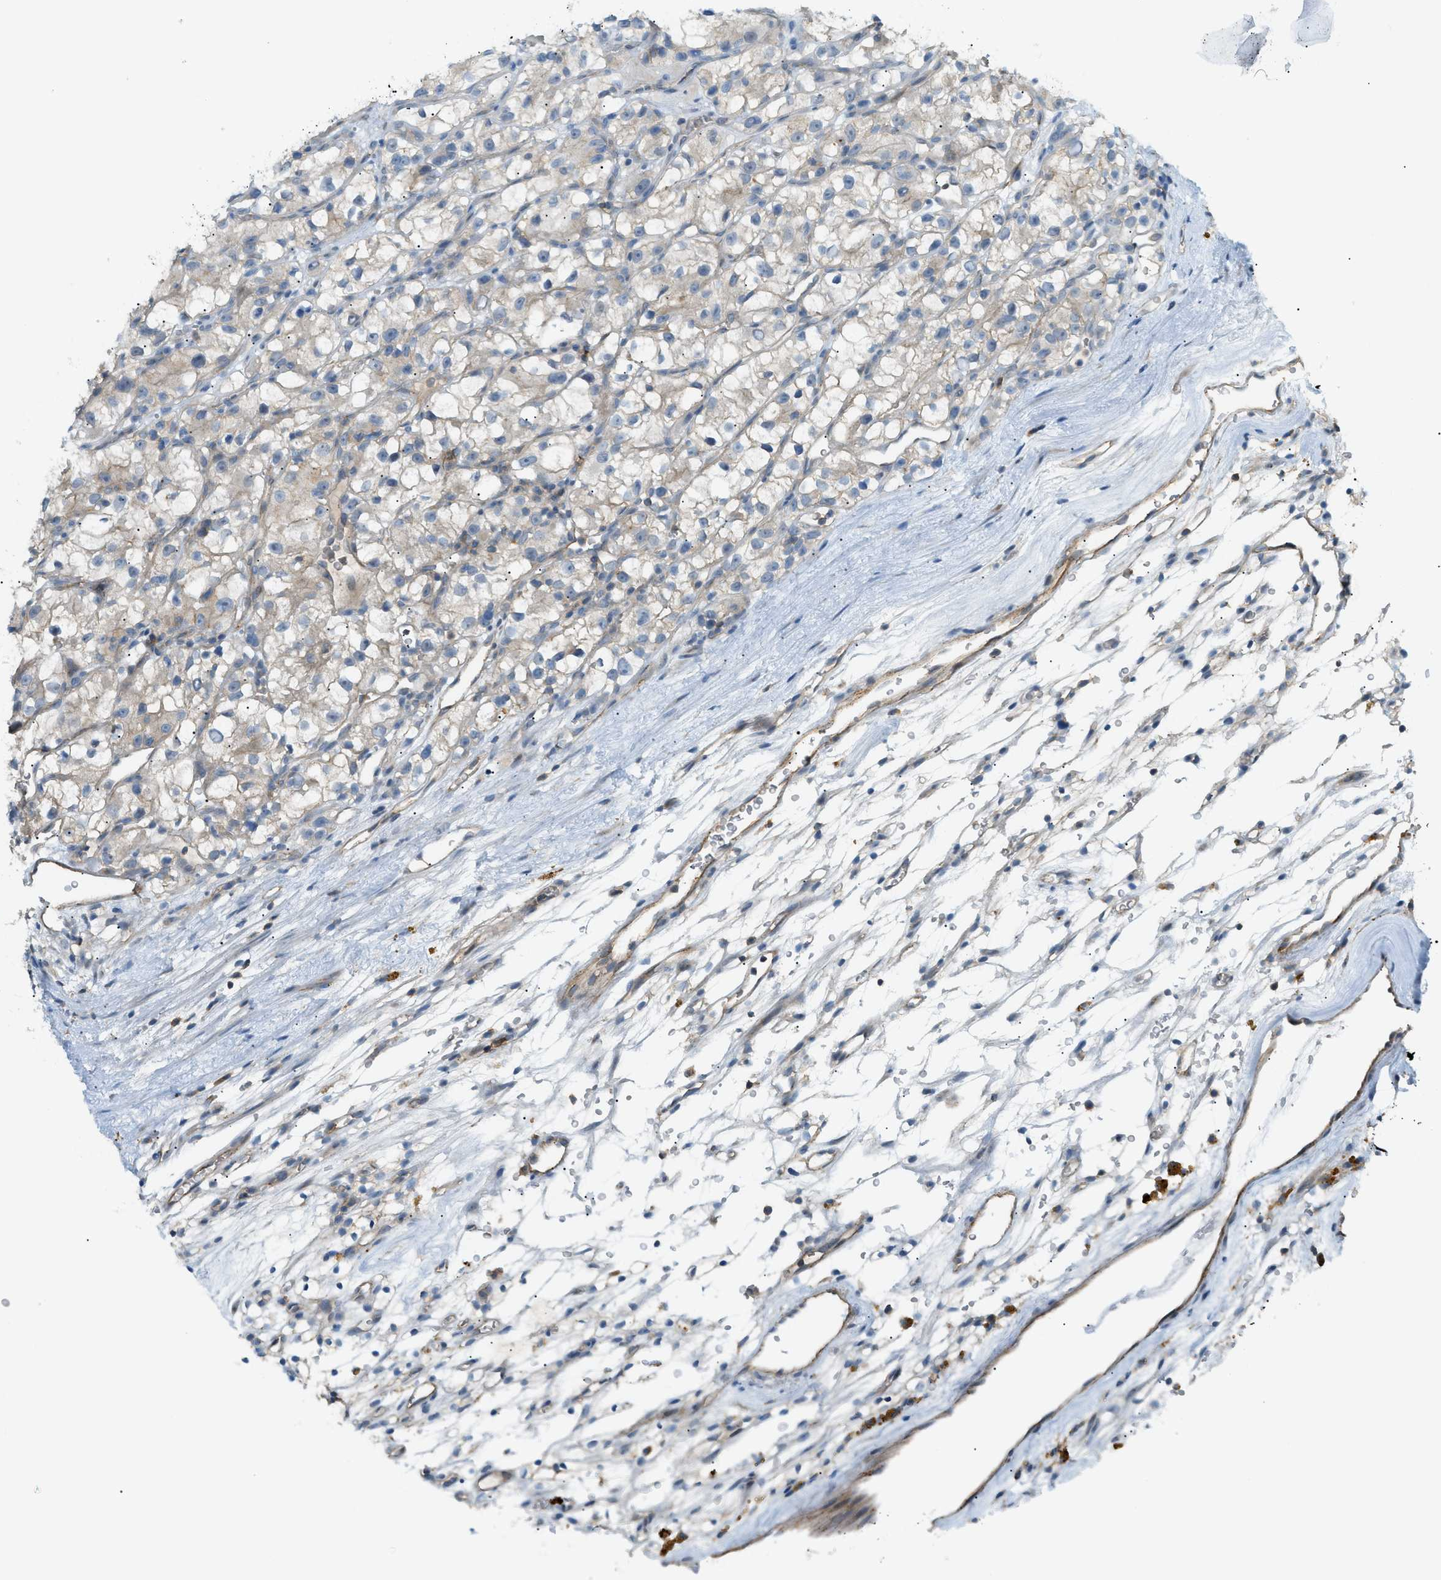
{"staining": {"intensity": "weak", "quantity": "<25%", "location": "cytoplasmic/membranous"}, "tissue": "renal cancer", "cell_type": "Tumor cells", "image_type": "cancer", "snomed": [{"axis": "morphology", "description": "Adenocarcinoma, NOS"}, {"axis": "topography", "description": "Kidney"}], "caption": "DAB immunohistochemical staining of renal adenocarcinoma reveals no significant positivity in tumor cells.", "gene": "GRK6", "patient": {"sex": "female", "age": 57}}